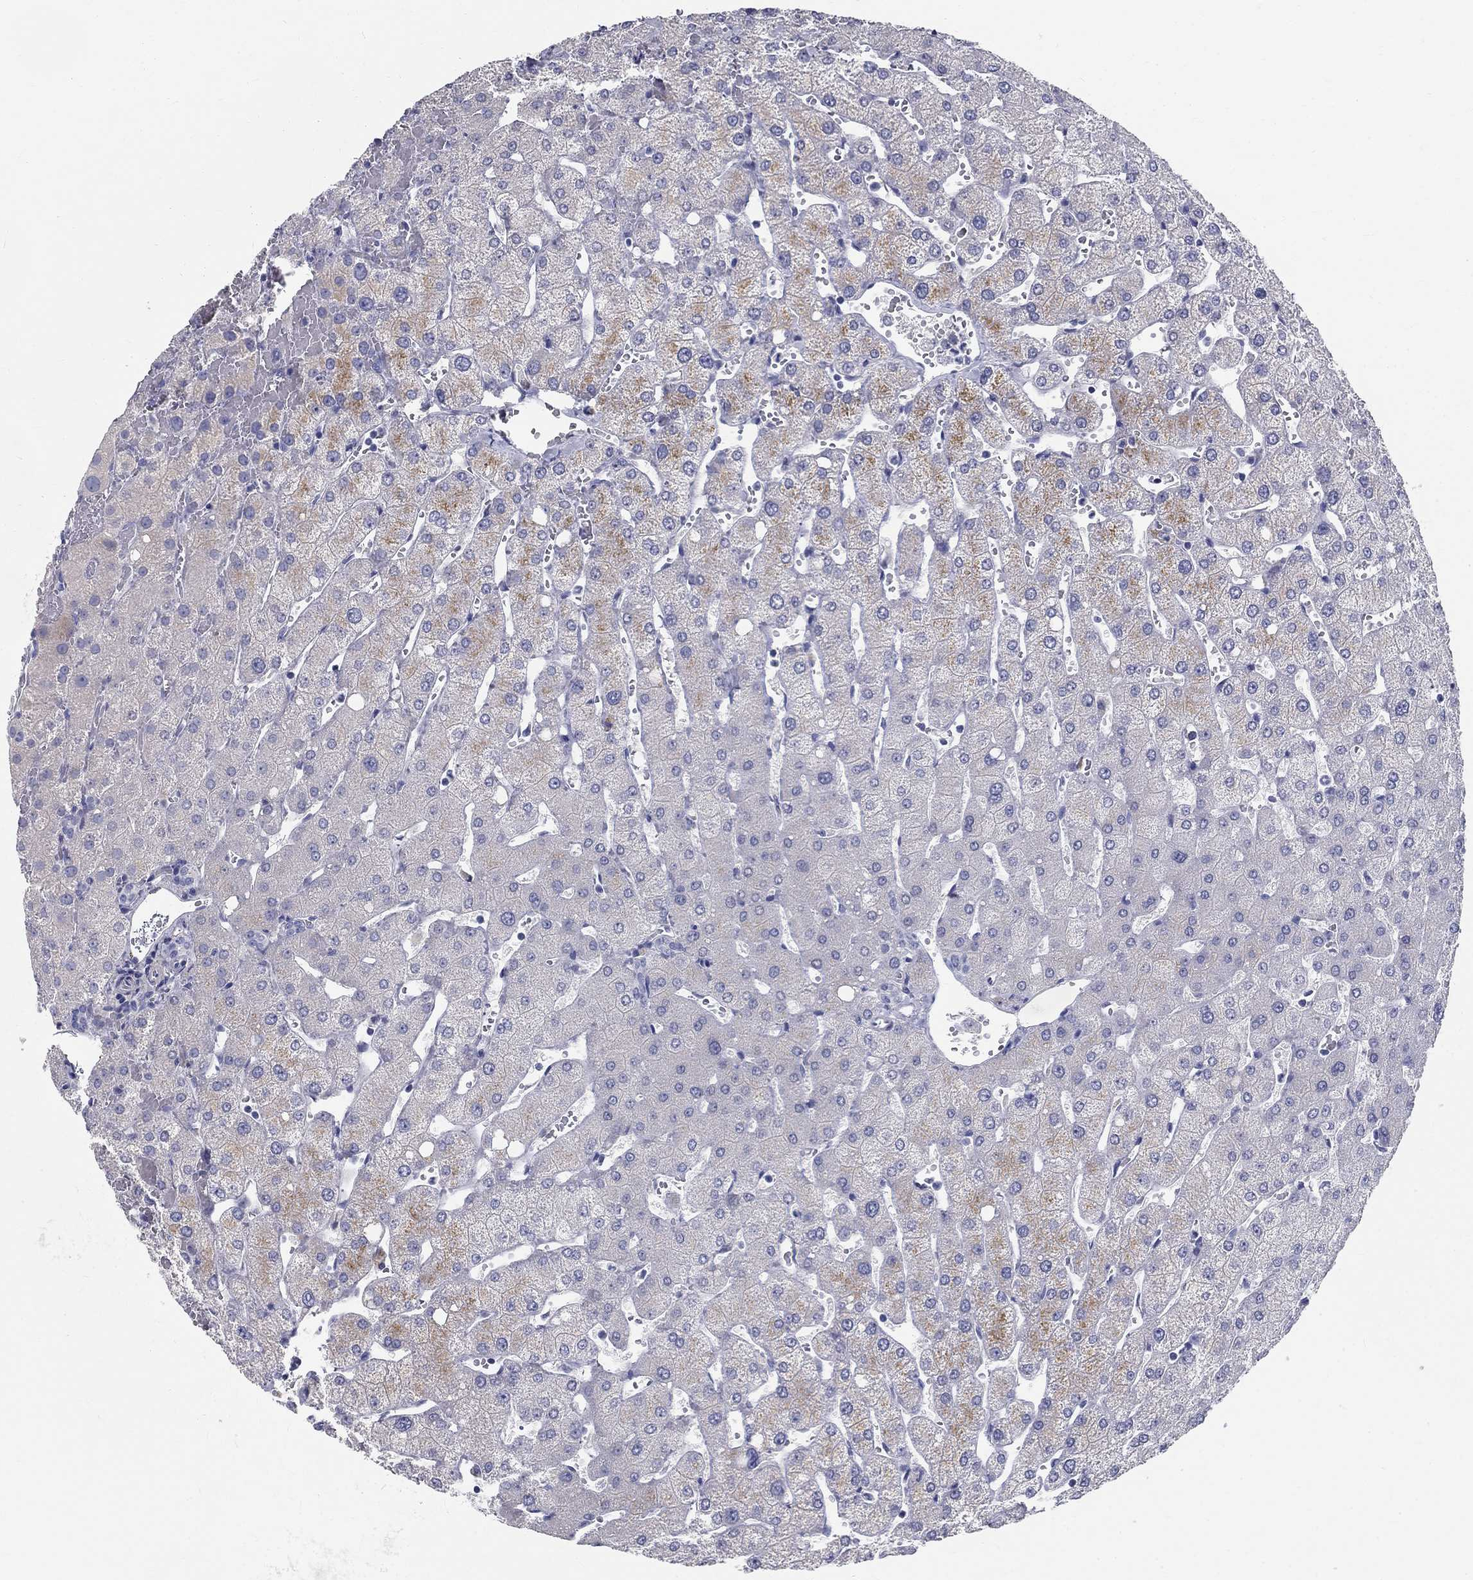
{"staining": {"intensity": "negative", "quantity": "none", "location": "none"}, "tissue": "liver", "cell_type": "Cholangiocytes", "image_type": "normal", "snomed": [{"axis": "morphology", "description": "Normal tissue, NOS"}, {"axis": "topography", "description": "Liver"}], "caption": "Immunohistochemistry micrograph of unremarkable human liver stained for a protein (brown), which exhibits no staining in cholangiocytes. Brightfield microscopy of immunohistochemistry (IHC) stained with DAB (3,3'-diaminobenzidine) (brown) and hematoxylin (blue), captured at high magnification.", "gene": "TGM4", "patient": {"sex": "female", "age": 54}}